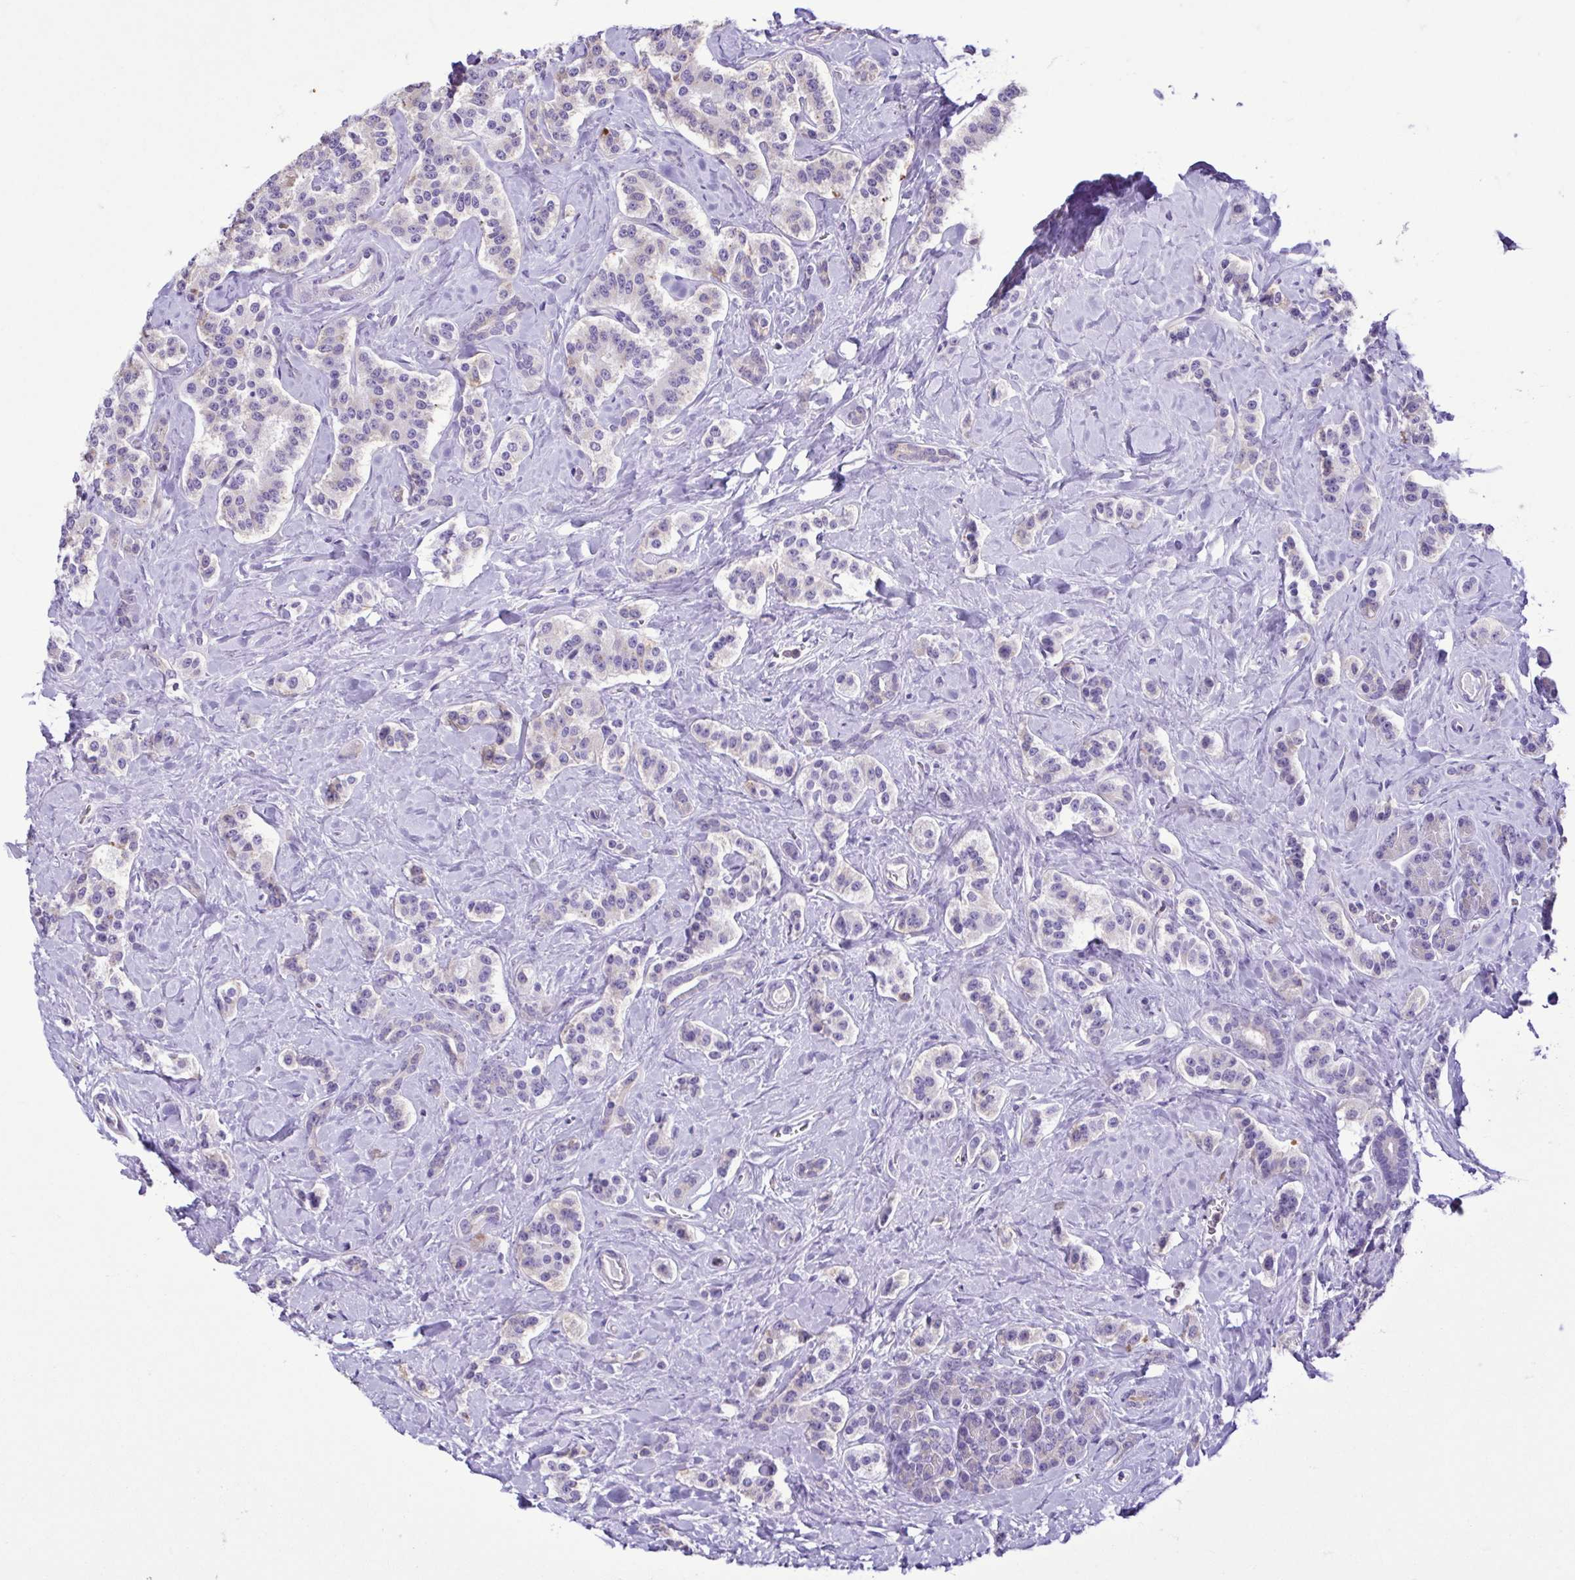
{"staining": {"intensity": "negative", "quantity": "none", "location": "none"}, "tissue": "carcinoid", "cell_type": "Tumor cells", "image_type": "cancer", "snomed": [{"axis": "morphology", "description": "Normal tissue, NOS"}, {"axis": "morphology", "description": "Carcinoid, malignant, NOS"}, {"axis": "topography", "description": "Pancreas"}], "caption": "A micrograph of human malignant carcinoid is negative for staining in tumor cells. (Brightfield microscopy of DAB (3,3'-diaminobenzidine) immunohistochemistry (IHC) at high magnification).", "gene": "CBY2", "patient": {"sex": "male", "age": 36}}